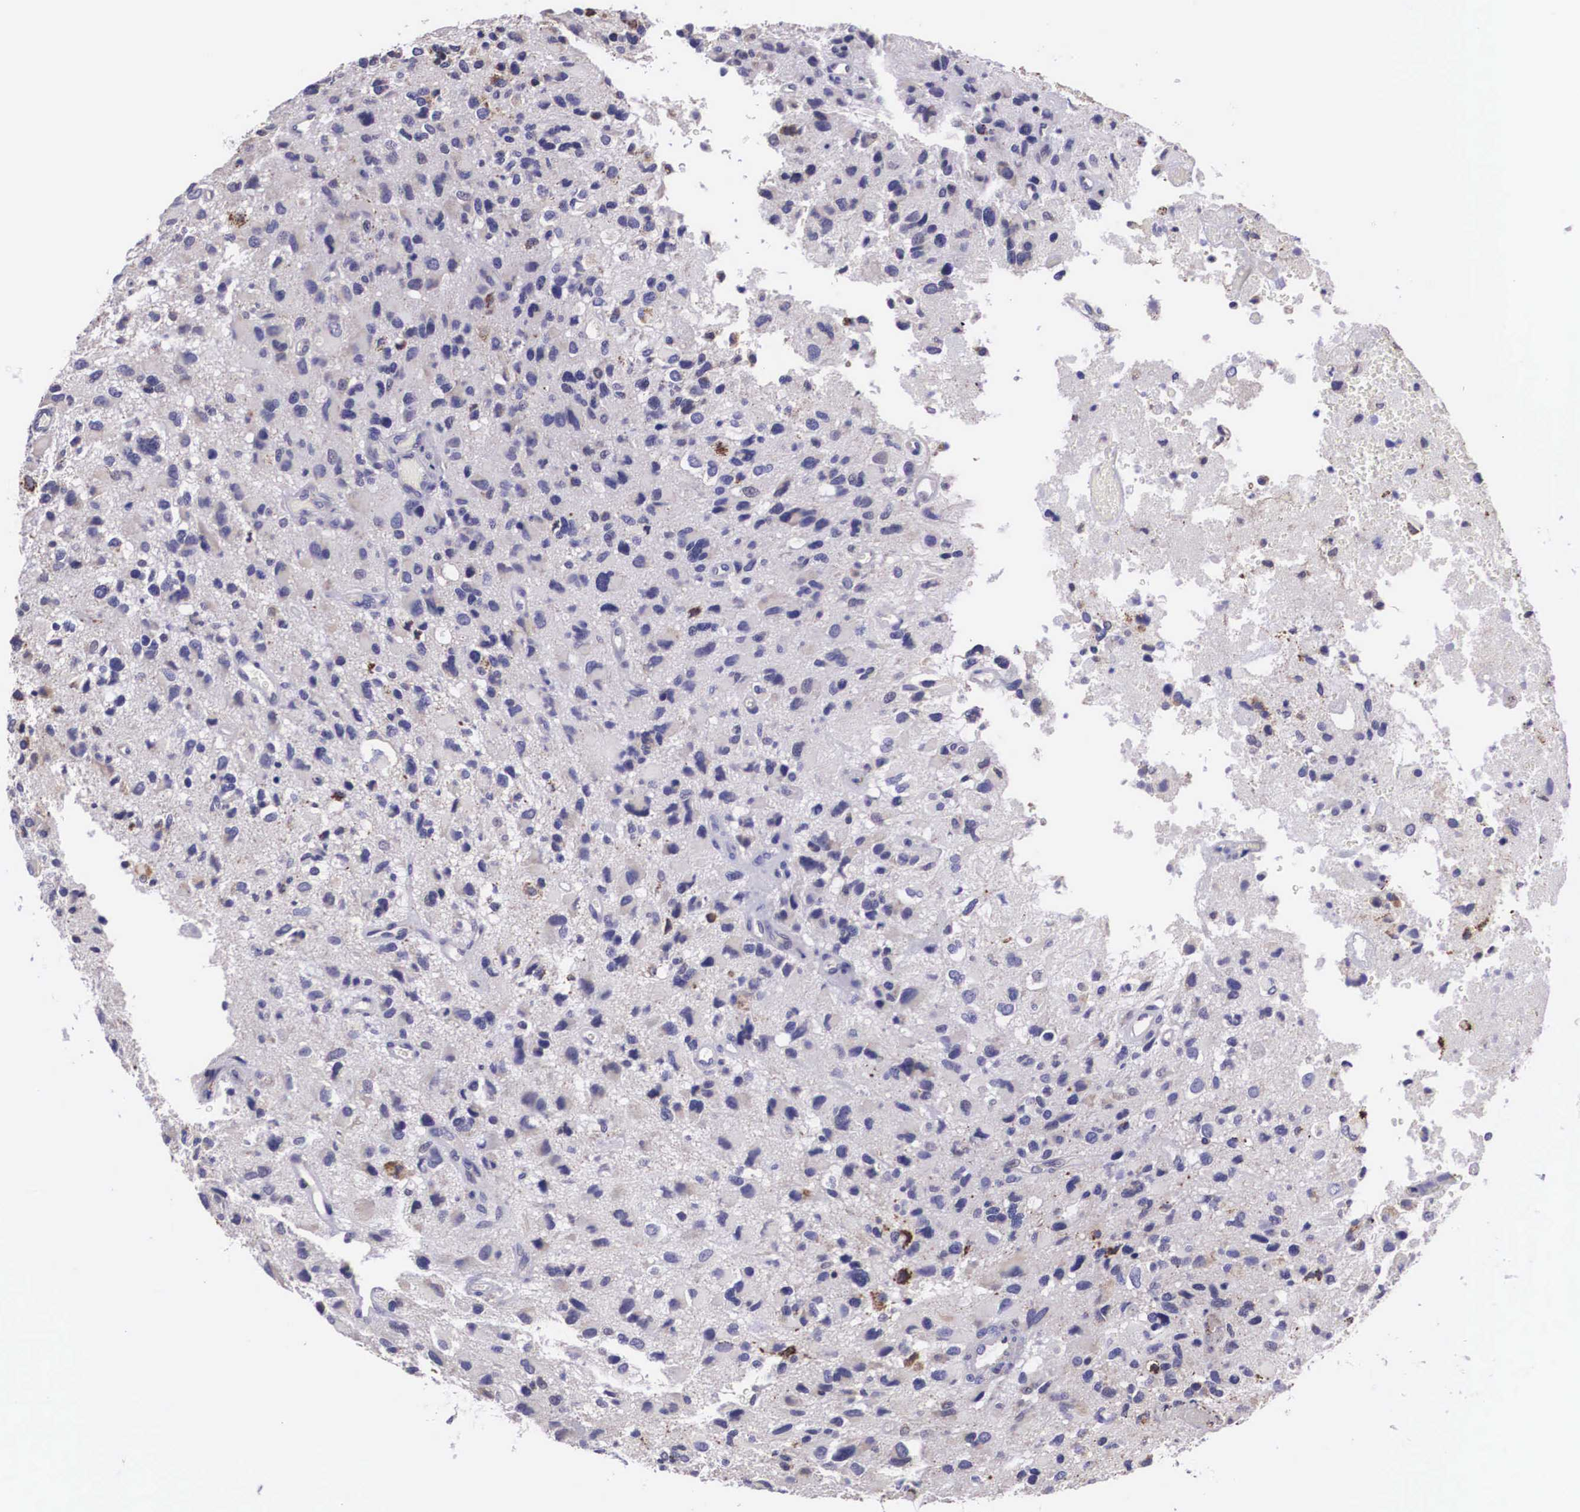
{"staining": {"intensity": "negative", "quantity": "none", "location": "none"}, "tissue": "glioma", "cell_type": "Tumor cells", "image_type": "cancer", "snomed": [{"axis": "morphology", "description": "Glioma, malignant, High grade"}, {"axis": "topography", "description": "Brain"}], "caption": "Image shows no protein staining in tumor cells of glioma tissue.", "gene": "ARG2", "patient": {"sex": "male", "age": 69}}